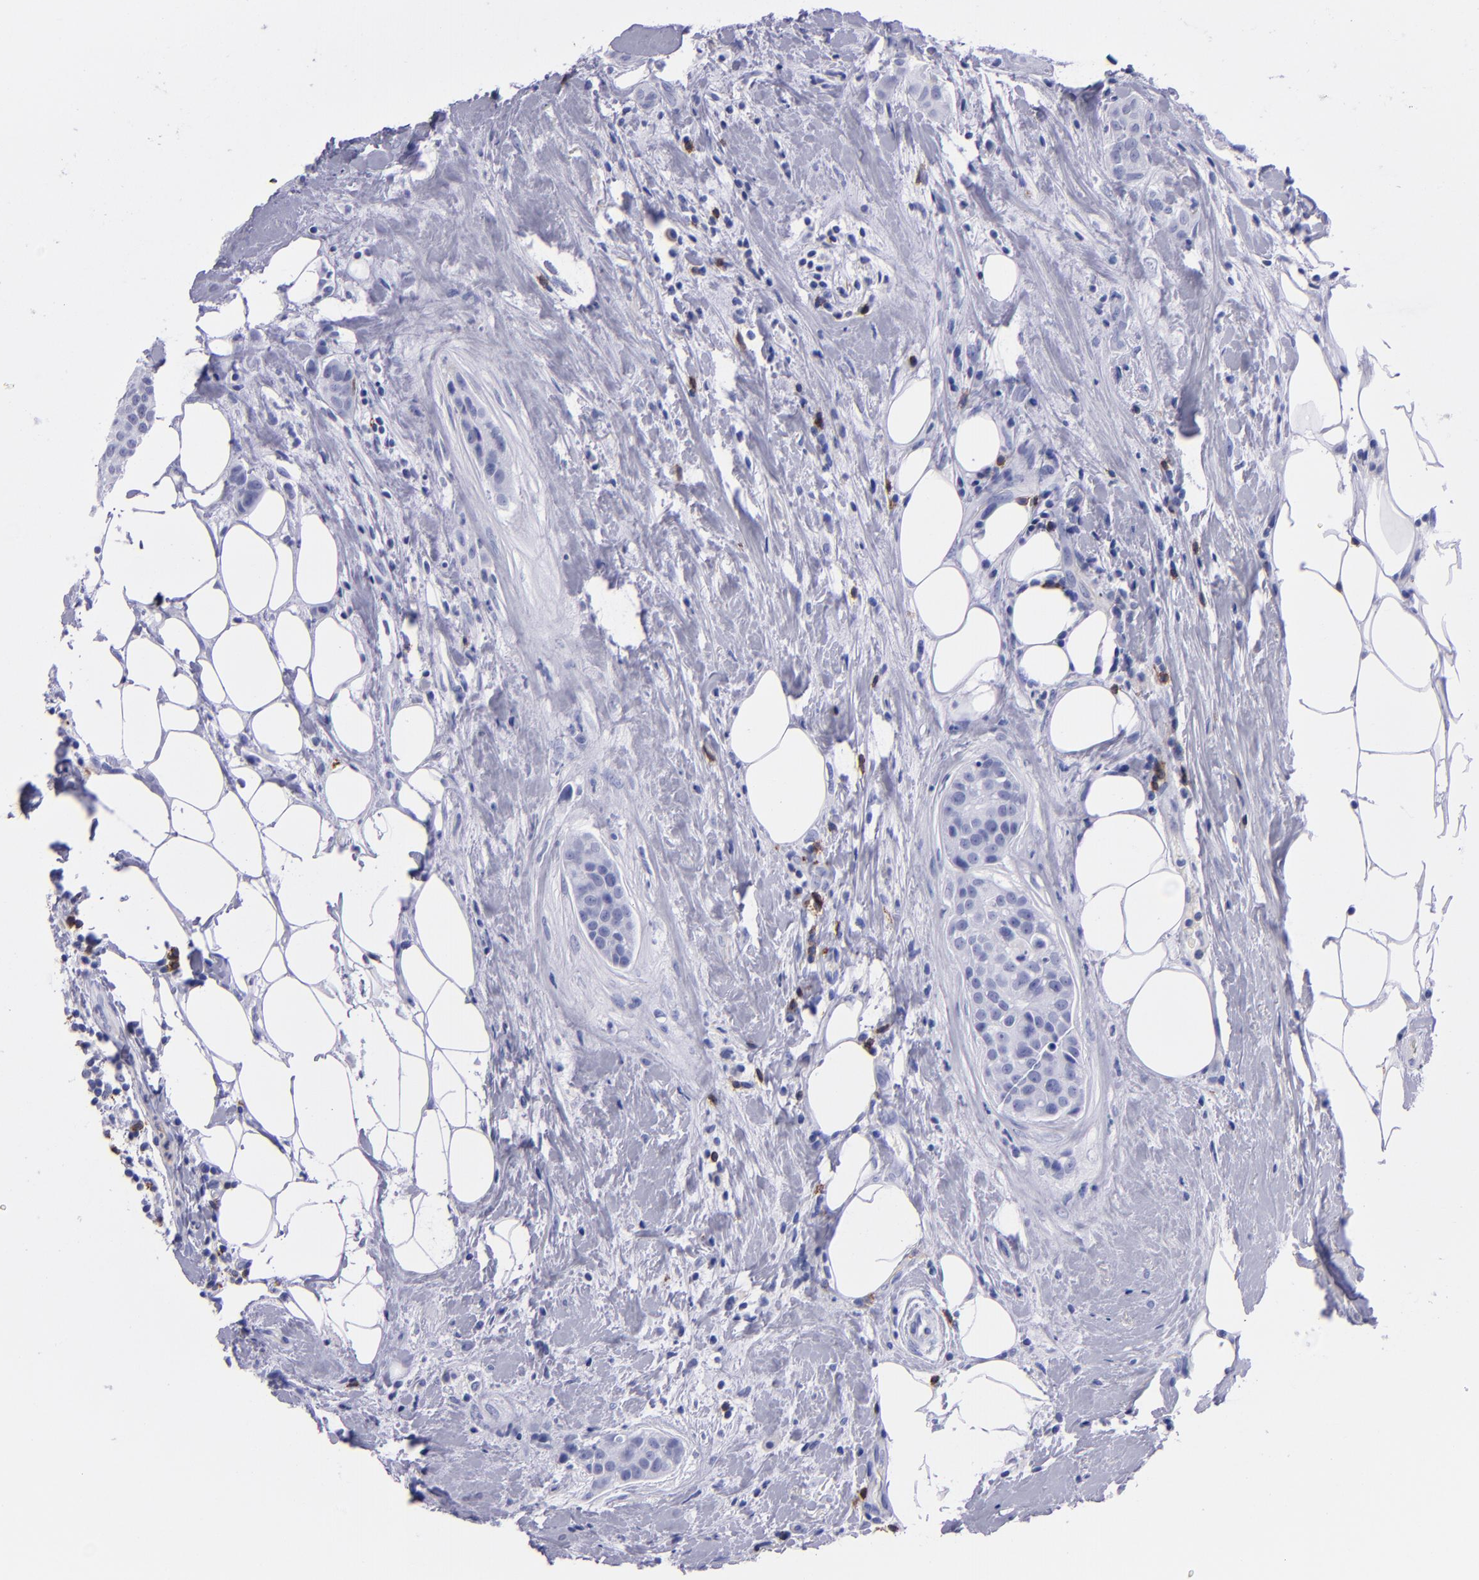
{"staining": {"intensity": "negative", "quantity": "none", "location": "none"}, "tissue": "breast cancer", "cell_type": "Tumor cells", "image_type": "cancer", "snomed": [{"axis": "morphology", "description": "Duct carcinoma"}, {"axis": "topography", "description": "Breast"}], "caption": "This image is of breast cancer stained with immunohistochemistry (IHC) to label a protein in brown with the nuclei are counter-stained blue. There is no staining in tumor cells.", "gene": "CD37", "patient": {"sex": "female", "age": 45}}